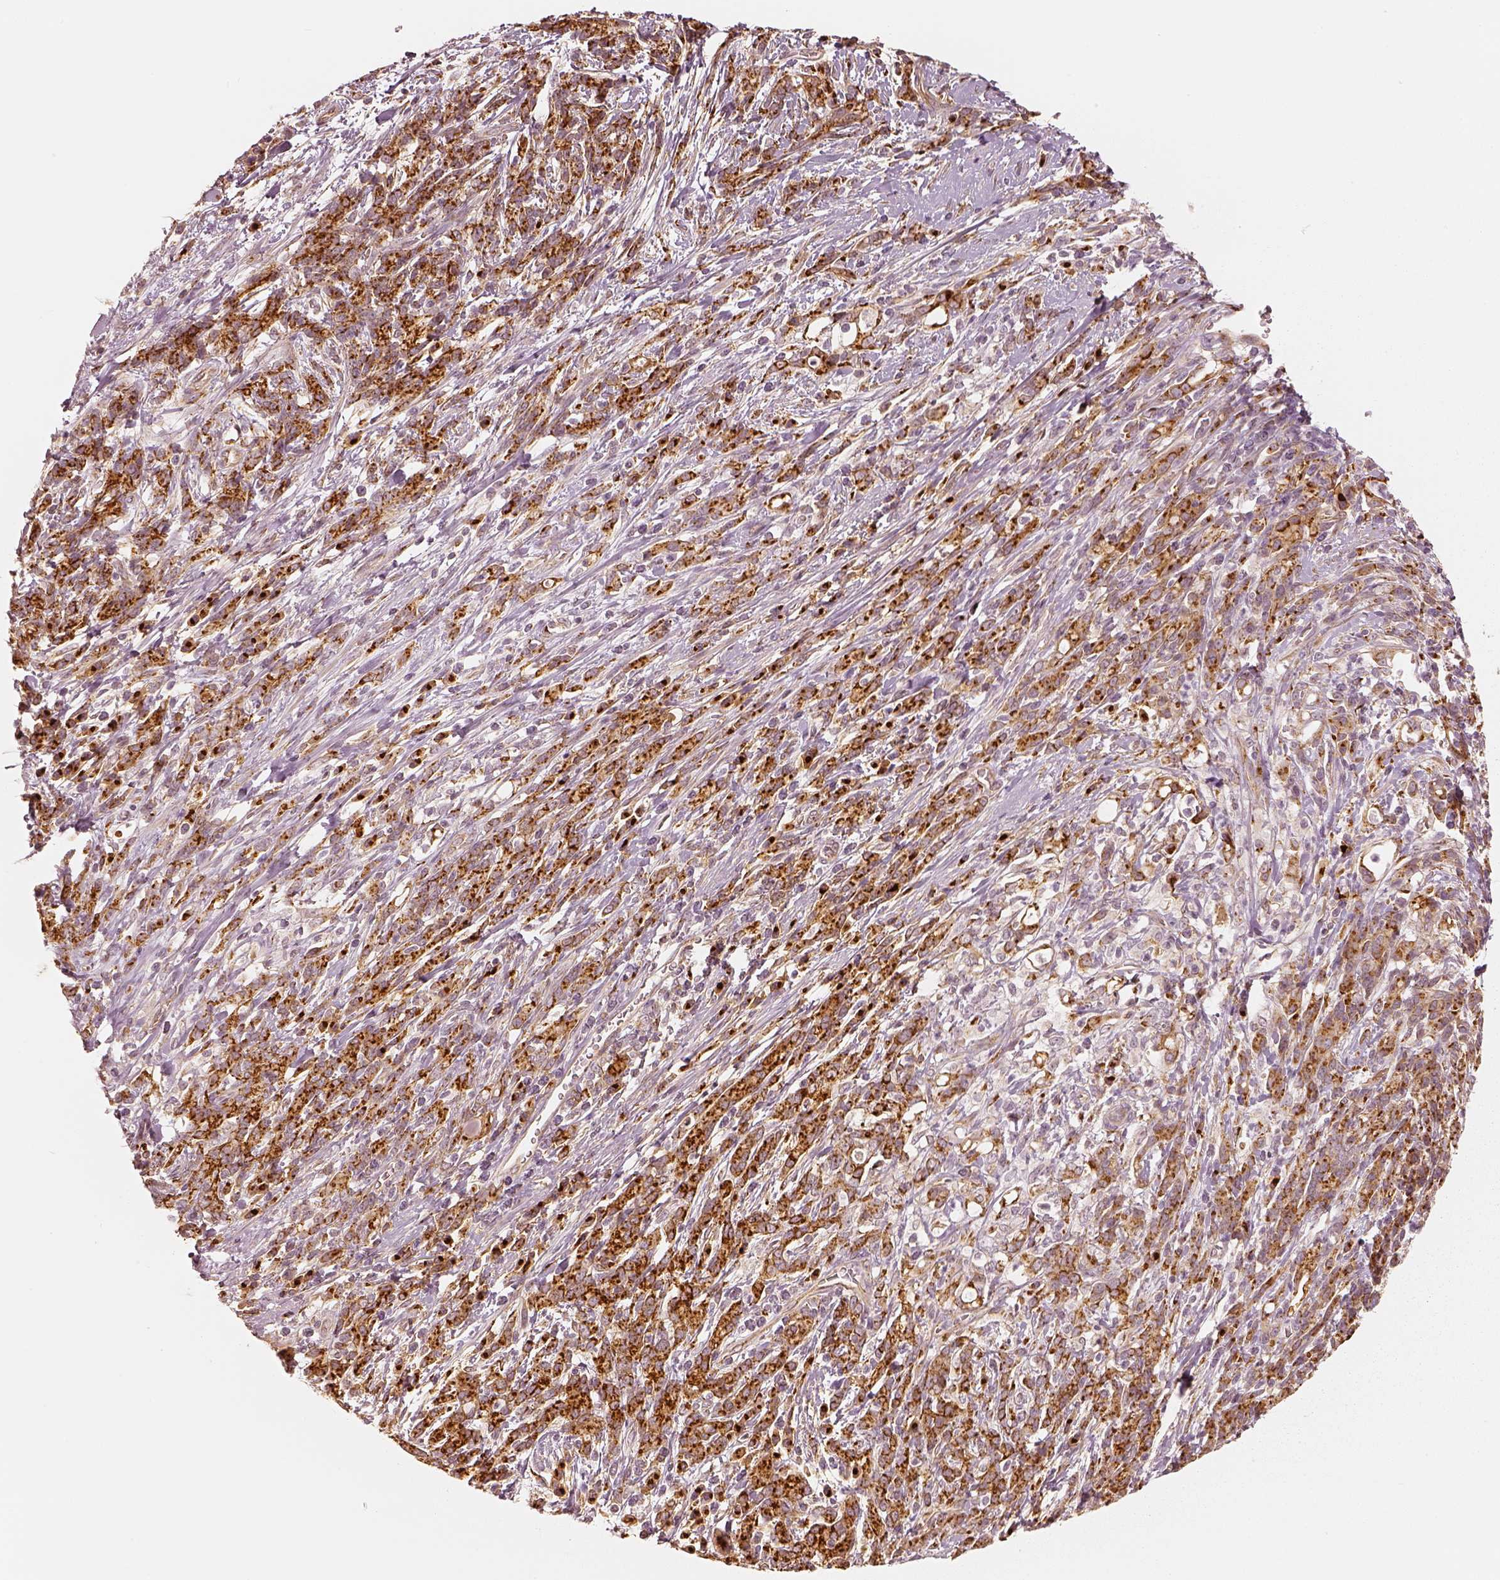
{"staining": {"intensity": "moderate", "quantity": "<25%", "location": "cytoplasmic/membranous"}, "tissue": "stomach cancer", "cell_type": "Tumor cells", "image_type": "cancer", "snomed": [{"axis": "morphology", "description": "Adenocarcinoma, NOS"}, {"axis": "topography", "description": "Stomach"}], "caption": "Immunohistochemistry (IHC) (DAB) staining of stomach adenocarcinoma exhibits moderate cytoplasmic/membranous protein positivity in approximately <25% of tumor cells.", "gene": "GORASP2", "patient": {"sex": "female", "age": 57}}